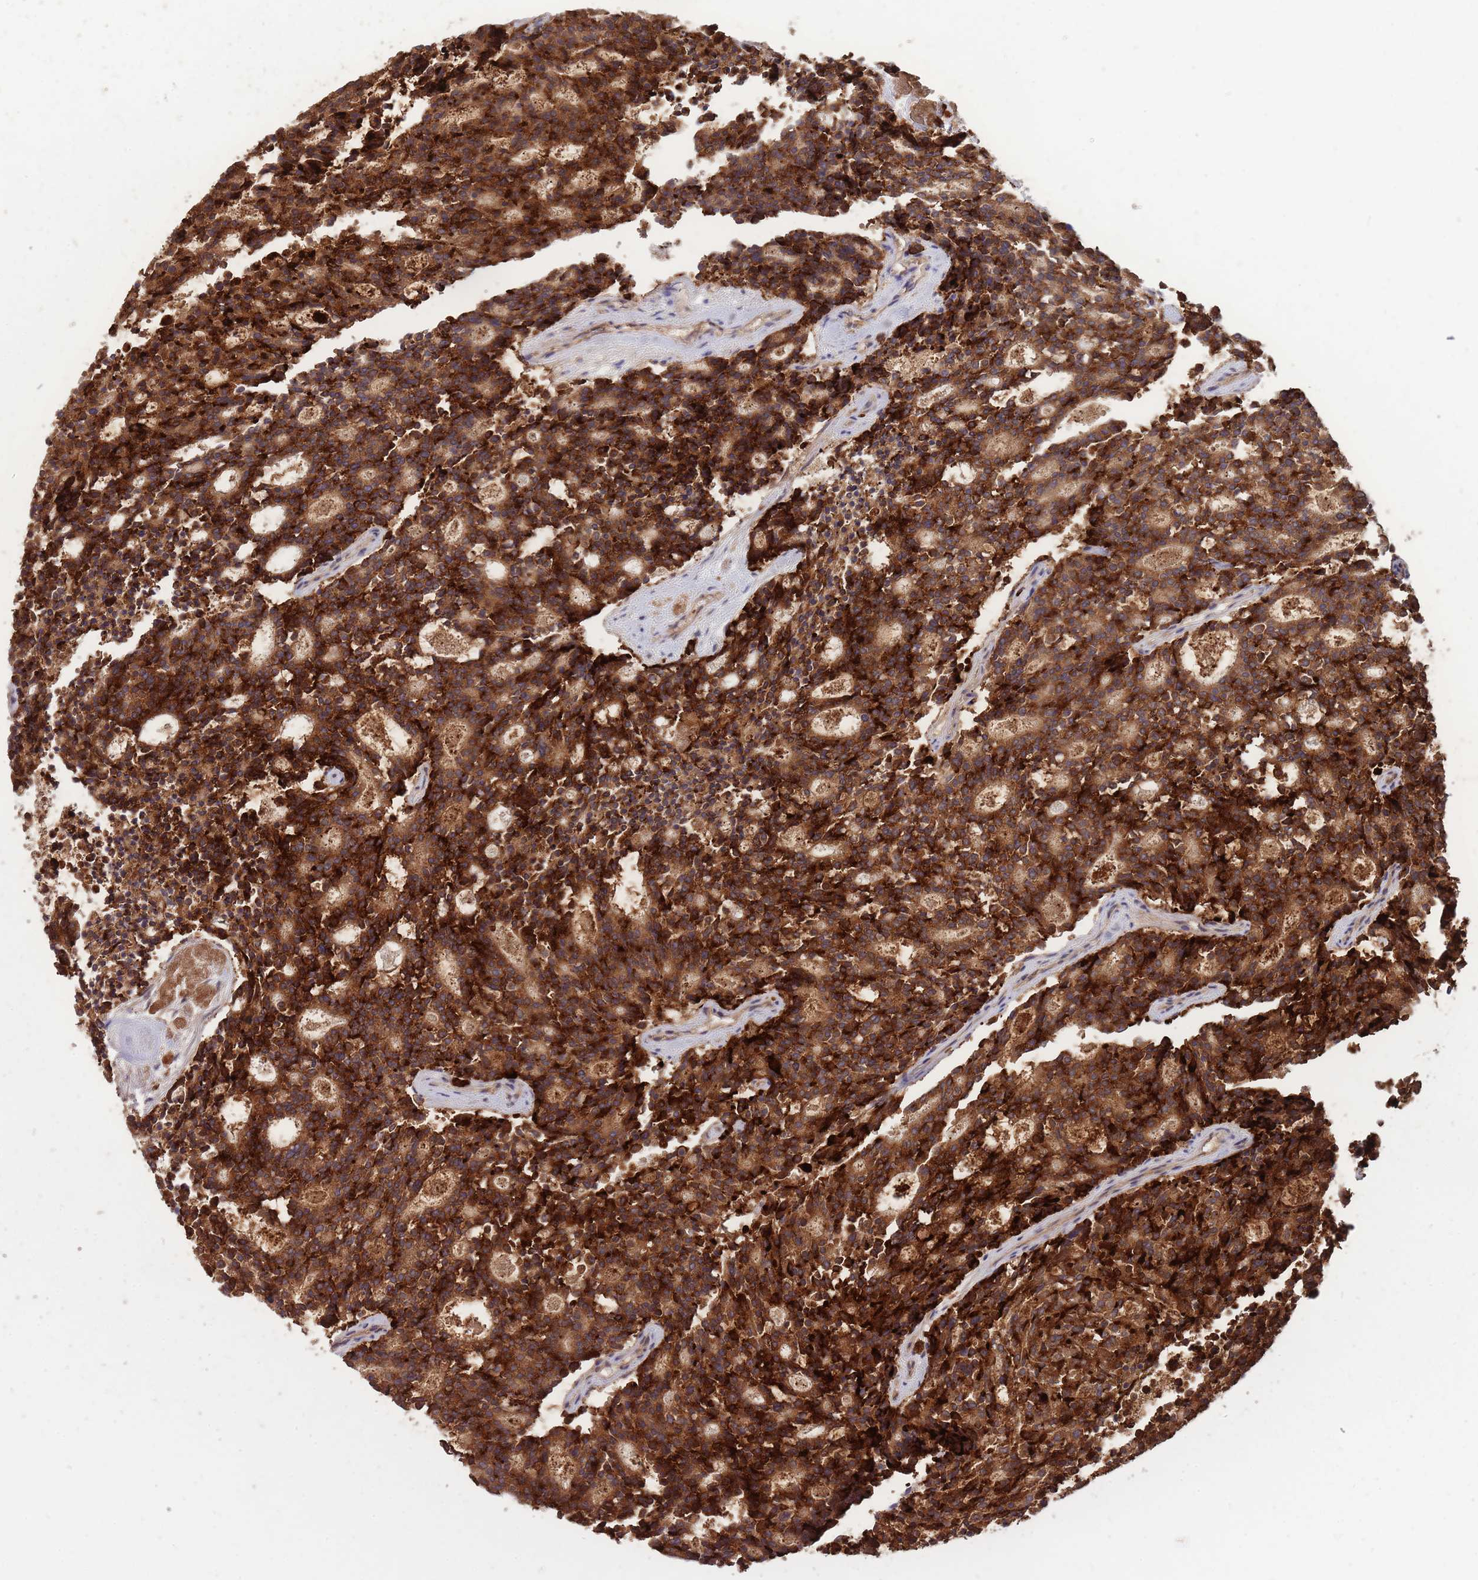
{"staining": {"intensity": "strong", "quantity": ">75%", "location": "cytoplasmic/membranous"}, "tissue": "carcinoid", "cell_type": "Tumor cells", "image_type": "cancer", "snomed": [{"axis": "morphology", "description": "Carcinoid, malignant, NOS"}, {"axis": "topography", "description": "Pancreas"}], "caption": "Immunohistochemistry (IHC) image of neoplastic tissue: carcinoid (malignant) stained using IHC displays high levels of strong protein expression localized specifically in the cytoplasmic/membranous of tumor cells, appearing as a cytoplasmic/membranous brown color.", "gene": "IGF2BP2", "patient": {"sex": "female", "age": 54}}